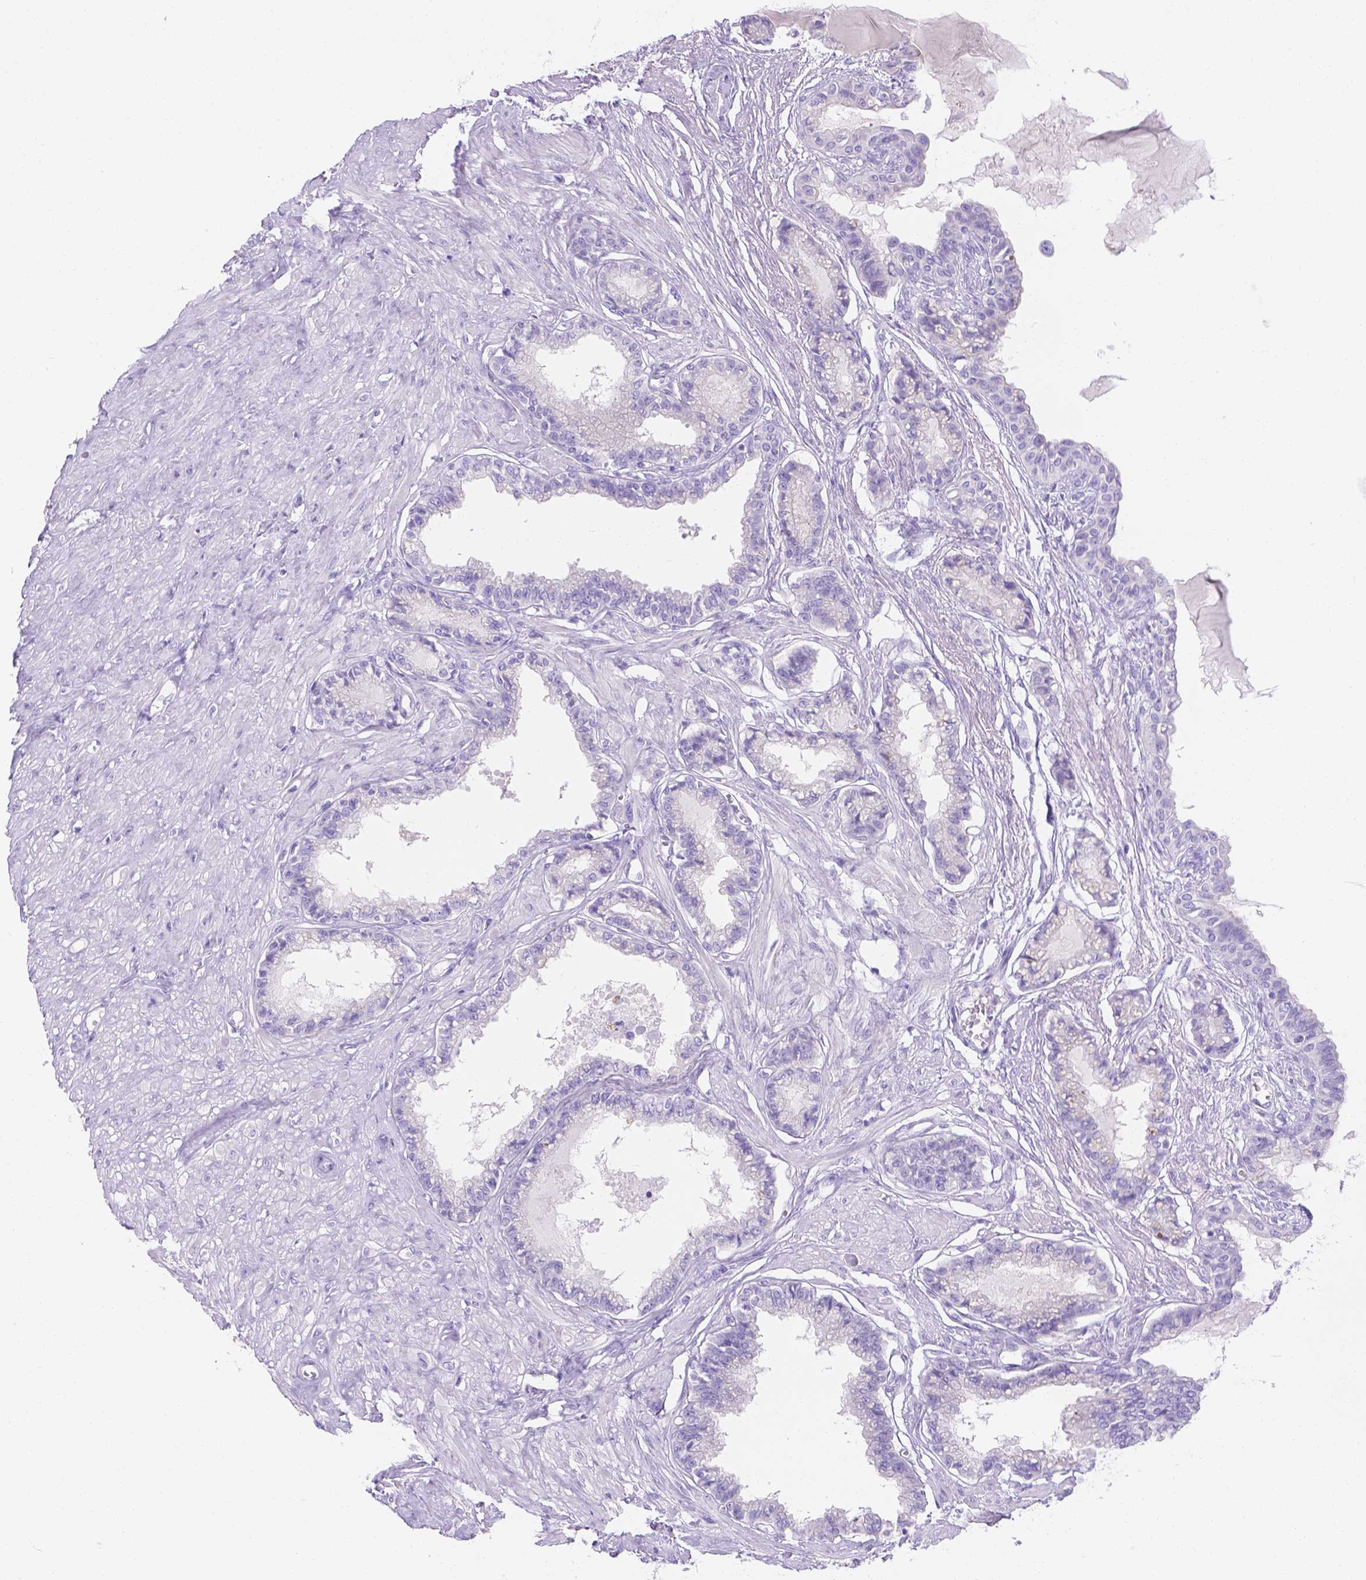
{"staining": {"intensity": "negative", "quantity": "none", "location": "none"}, "tissue": "seminal vesicle", "cell_type": "Glandular cells", "image_type": "normal", "snomed": [{"axis": "morphology", "description": "Normal tissue, NOS"}, {"axis": "morphology", "description": "Urothelial carcinoma, NOS"}, {"axis": "topography", "description": "Urinary bladder"}, {"axis": "topography", "description": "Seminal veicle"}], "caption": "Immunohistochemical staining of normal human seminal vesicle reveals no significant positivity in glandular cells. (DAB IHC, high magnification).", "gene": "MLN", "patient": {"sex": "male", "age": 76}}